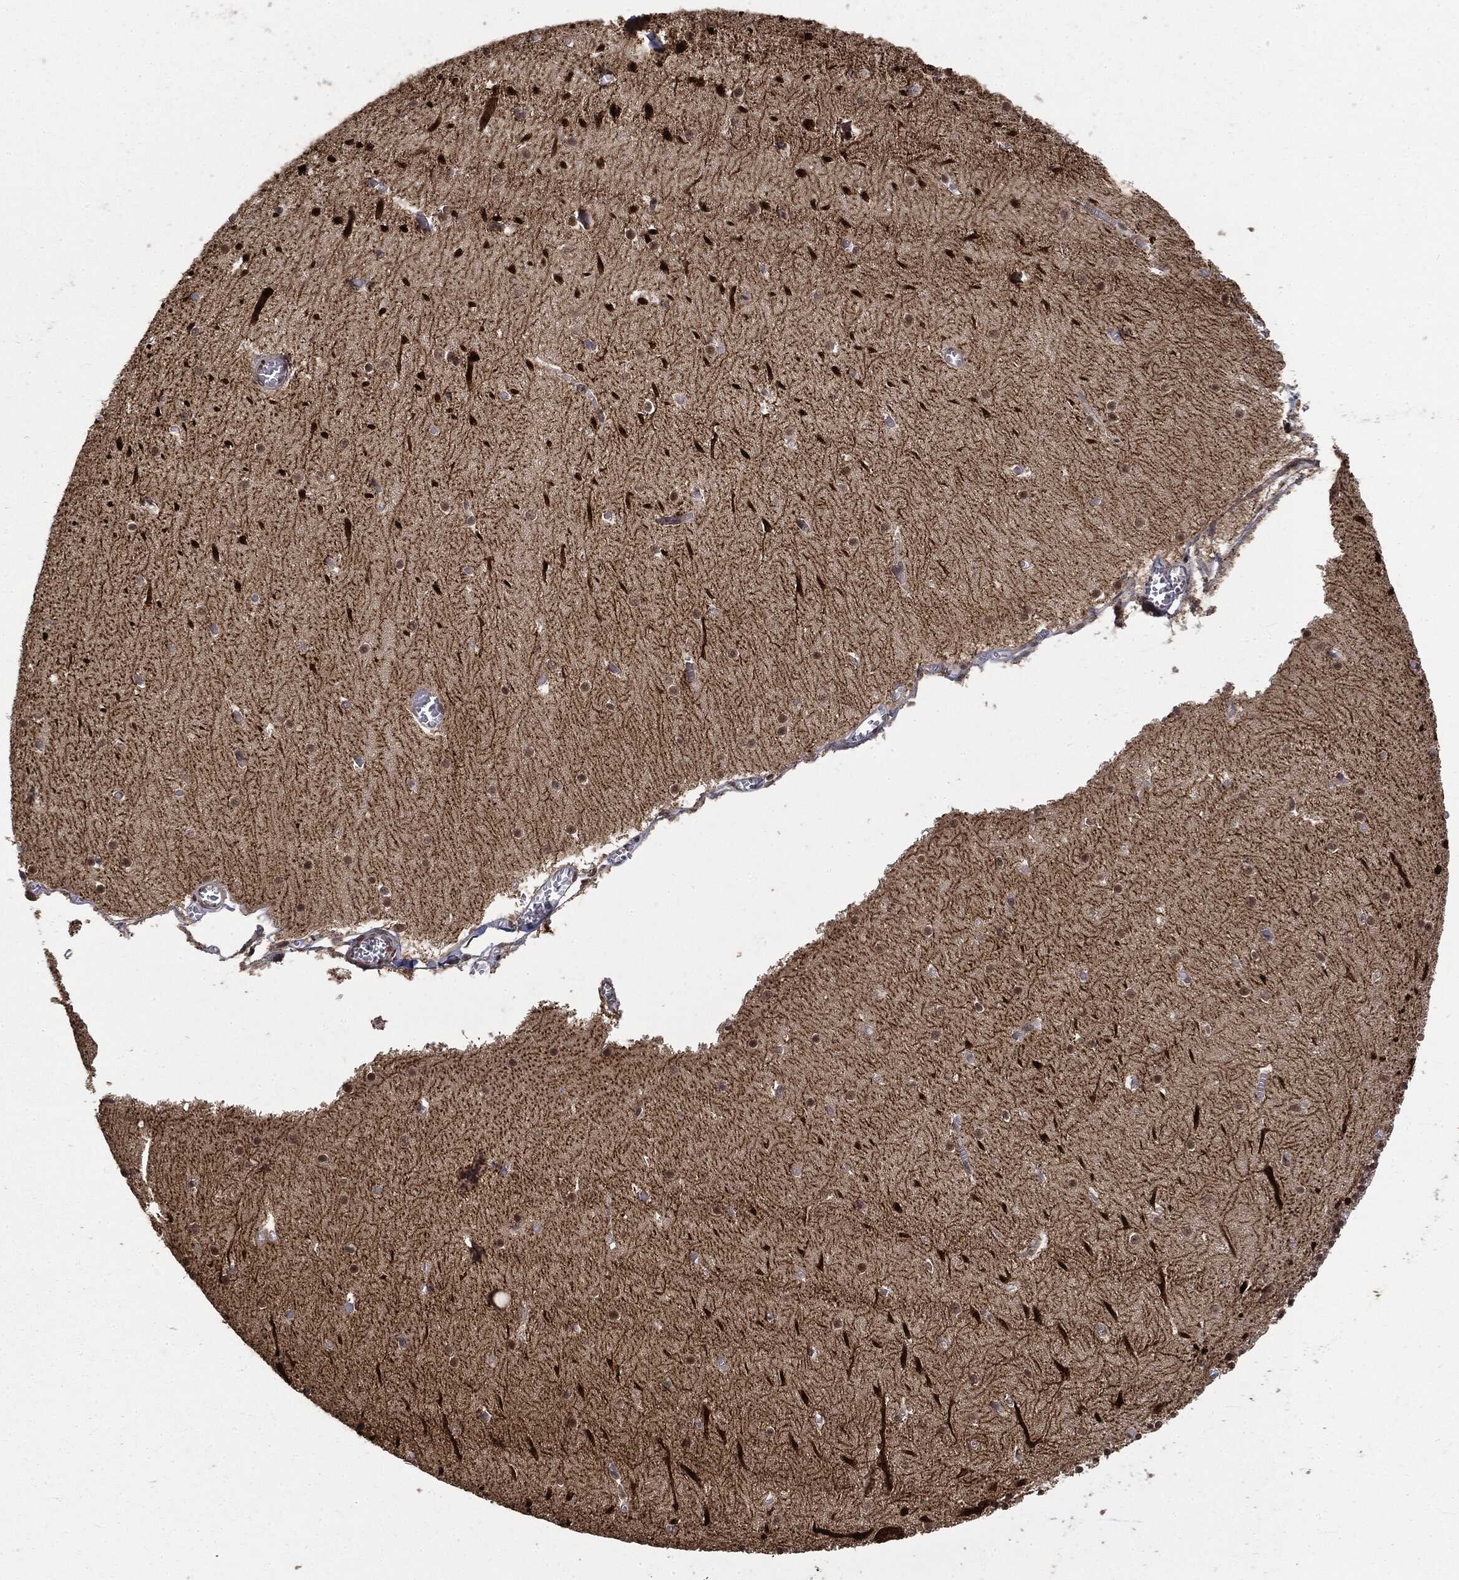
{"staining": {"intensity": "strong", "quantity": "<25%", "location": "nuclear"}, "tissue": "cerebellum", "cell_type": "Cells in granular layer", "image_type": "normal", "snomed": [{"axis": "morphology", "description": "Normal tissue, NOS"}, {"axis": "topography", "description": "Cerebellum"}], "caption": "Protein analysis of benign cerebellum demonstrates strong nuclear positivity in approximately <25% of cells in granular layer.", "gene": "CTDP1", "patient": {"sex": "female", "age": 28}}